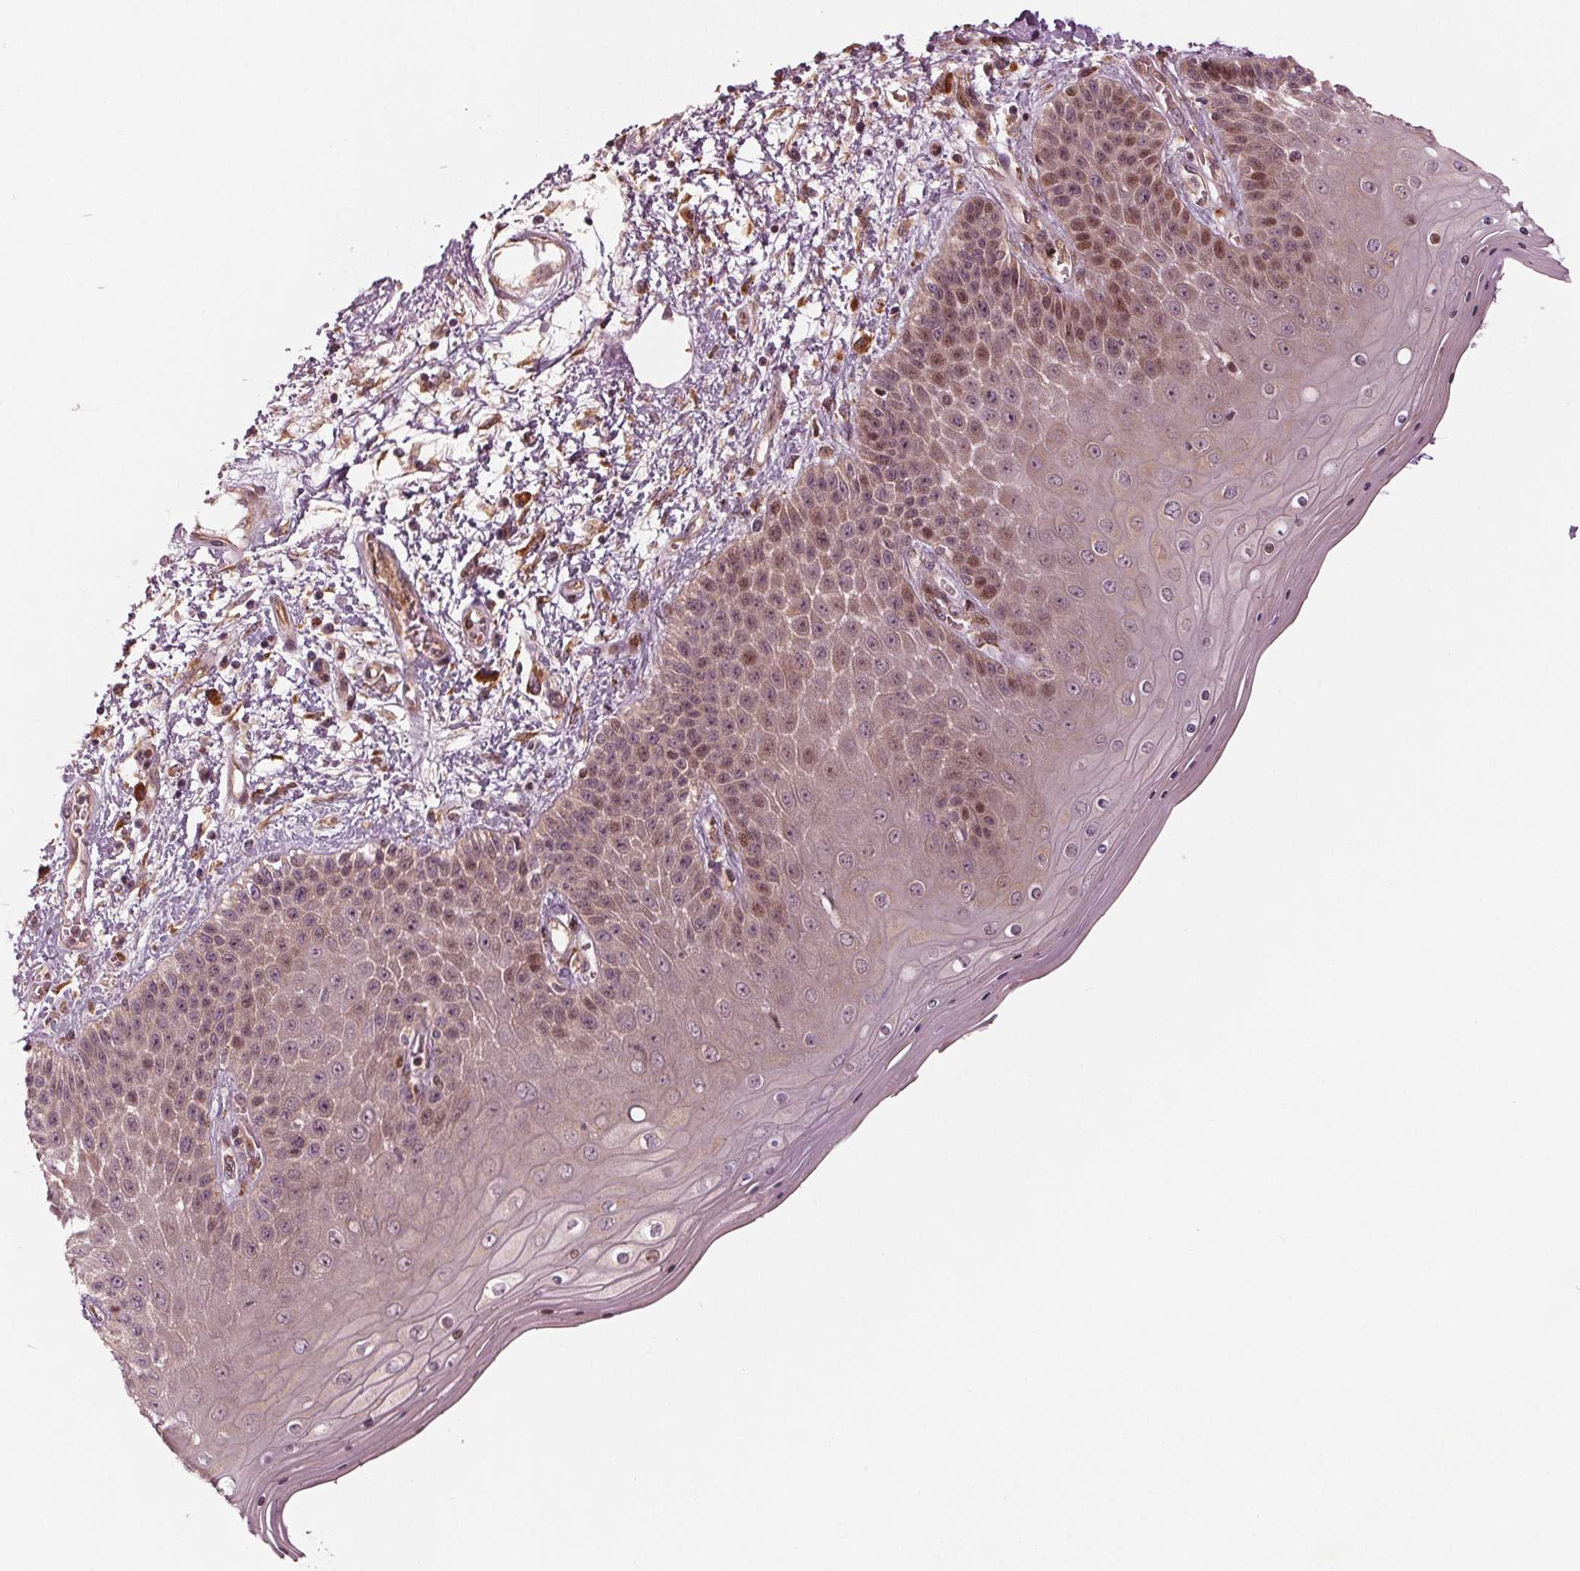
{"staining": {"intensity": "moderate", "quantity": "25%-75%", "location": "cytoplasmic/membranous,nuclear"}, "tissue": "skin", "cell_type": "Epidermal cells", "image_type": "normal", "snomed": [{"axis": "morphology", "description": "Normal tissue, NOS"}, {"axis": "topography", "description": "Anal"}], "caption": "Moderate cytoplasmic/membranous,nuclear protein expression is appreciated in about 25%-75% of epidermal cells in skin.", "gene": "CMIP", "patient": {"sex": "female", "age": 46}}